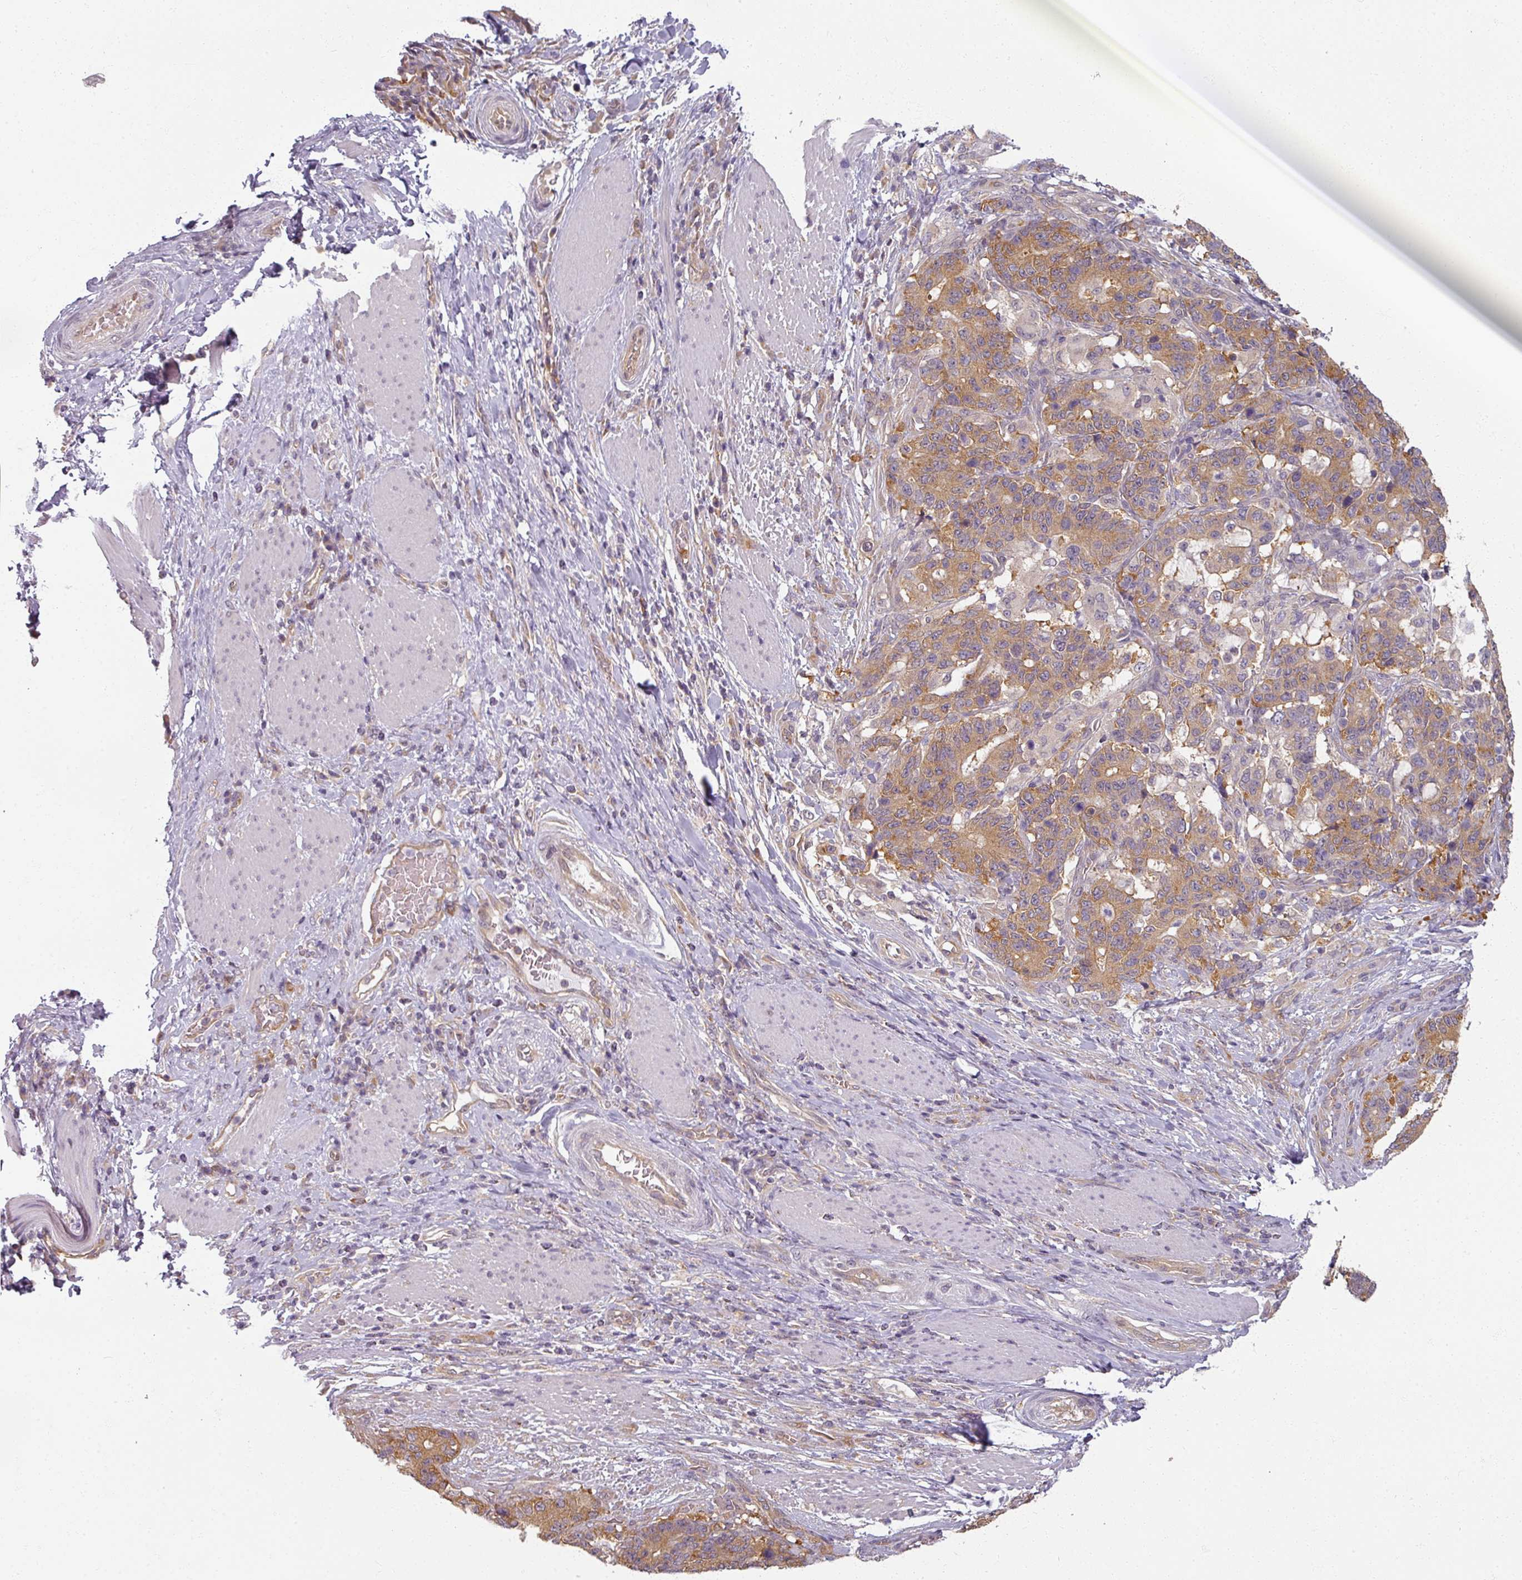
{"staining": {"intensity": "moderate", "quantity": ">75%", "location": "cytoplasmic/membranous"}, "tissue": "stomach cancer", "cell_type": "Tumor cells", "image_type": "cancer", "snomed": [{"axis": "morphology", "description": "Normal tissue, NOS"}, {"axis": "morphology", "description": "Adenocarcinoma, NOS"}, {"axis": "topography", "description": "Stomach"}], "caption": "Immunohistochemistry (IHC) (DAB (3,3'-diaminobenzidine)) staining of human adenocarcinoma (stomach) exhibits moderate cytoplasmic/membranous protein expression in approximately >75% of tumor cells. The protein is shown in brown color, while the nuclei are stained blue.", "gene": "AGPAT4", "patient": {"sex": "female", "age": 64}}